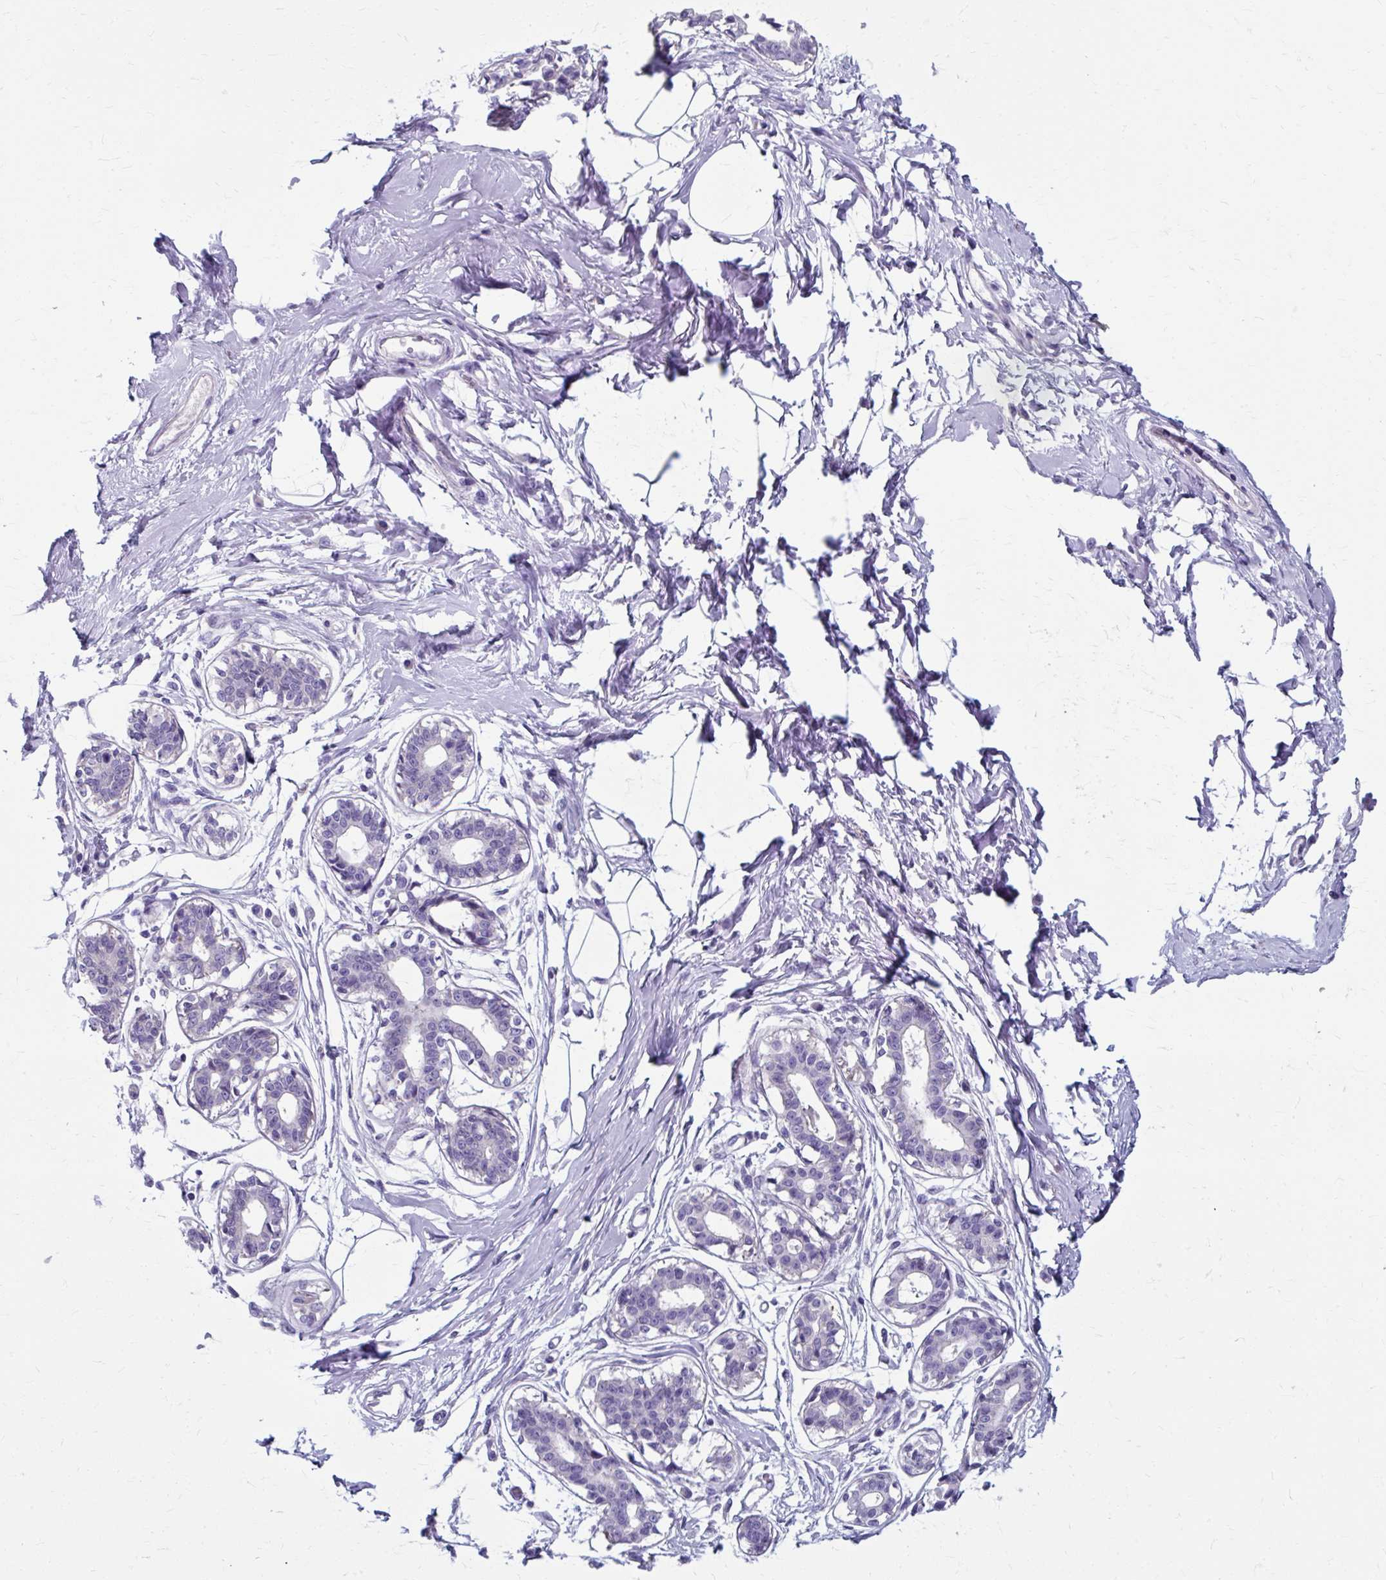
{"staining": {"intensity": "negative", "quantity": "none", "location": "none"}, "tissue": "breast", "cell_type": "Adipocytes", "image_type": "normal", "snomed": [{"axis": "morphology", "description": "Normal tissue, NOS"}, {"axis": "topography", "description": "Breast"}], "caption": "Immunohistochemical staining of normal breast displays no significant staining in adipocytes.", "gene": "ZNF555", "patient": {"sex": "female", "age": 45}}